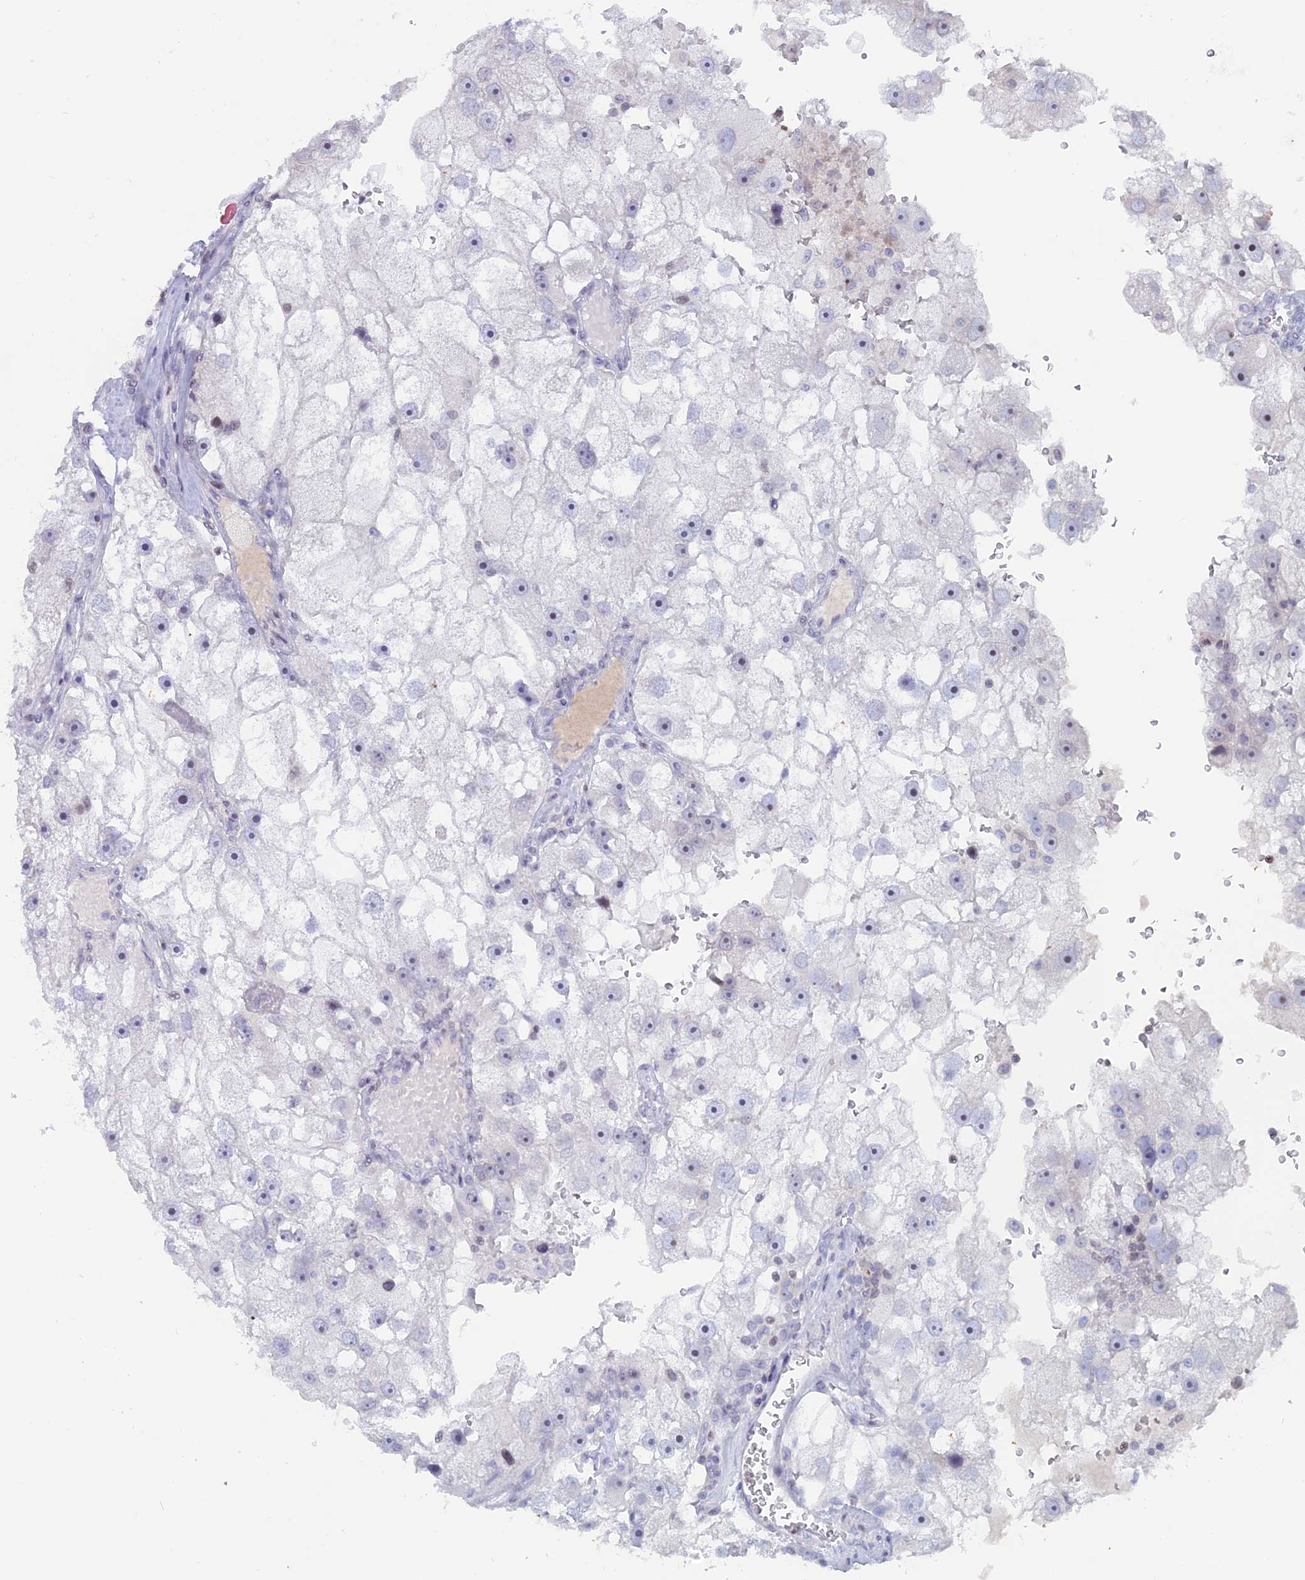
{"staining": {"intensity": "negative", "quantity": "none", "location": "none"}, "tissue": "renal cancer", "cell_type": "Tumor cells", "image_type": "cancer", "snomed": [{"axis": "morphology", "description": "Adenocarcinoma, NOS"}, {"axis": "topography", "description": "Kidney"}], "caption": "Tumor cells show no significant protein positivity in adenocarcinoma (renal).", "gene": "CERS6", "patient": {"sex": "male", "age": 63}}